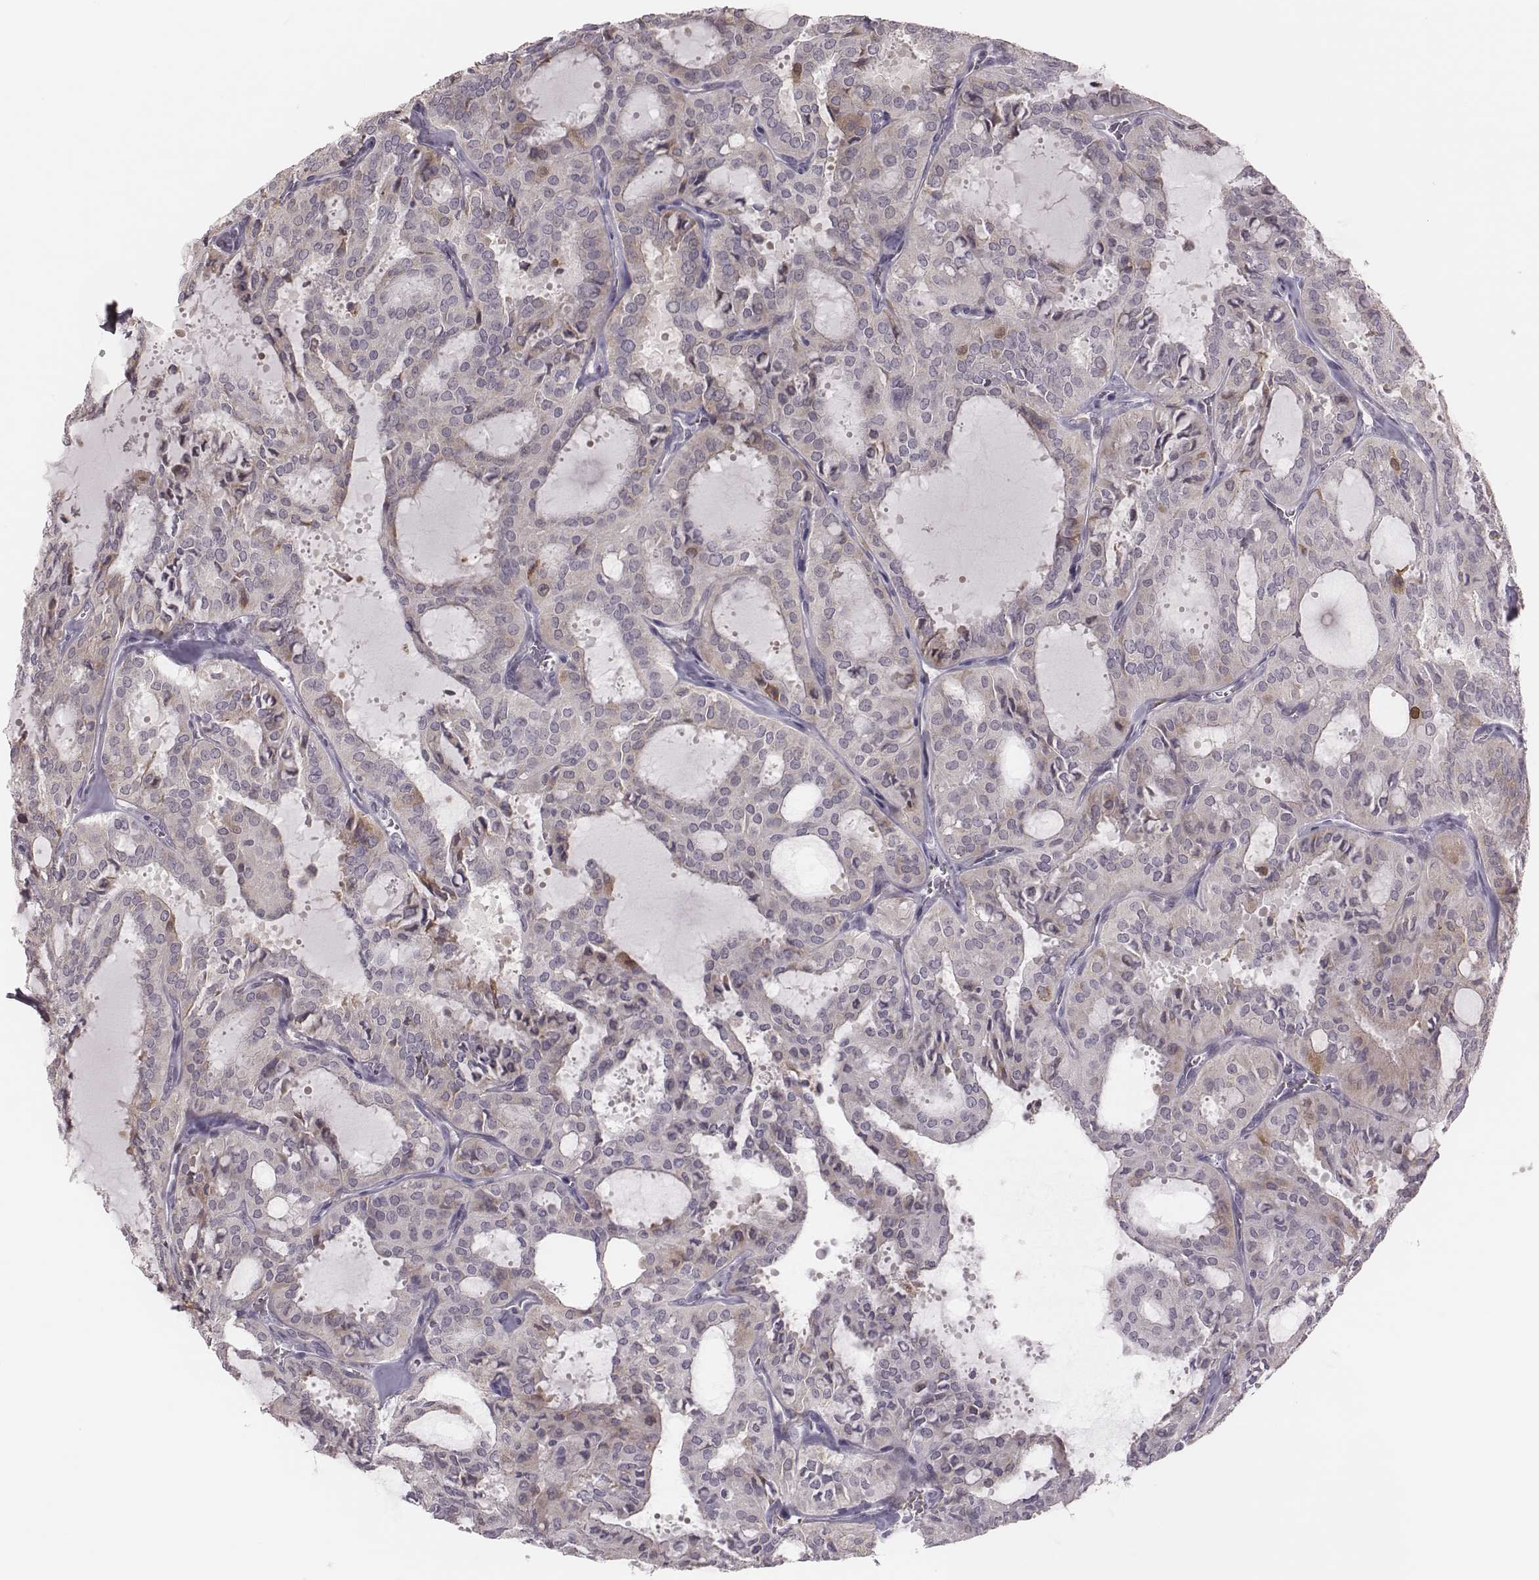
{"staining": {"intensity": "weak", "quantity": "<25%", "location": "cytoplasmic/membranous"}, "tissue": "thyroid cancer", "cell_type": "Tumor cells", "image_type": "cancer", "snomed": [{"axis": "morphology", "description": "Follicular adenoma carcinoma, NOS"}, {"axis": "topography", "description": "Thyroid gland"}], "caption": "Tumor cells show no significant expression in follicular adenoma carcinoma (thyroid).", "gene": "PBK", "patient": {"sex": "male", "age": 75}}